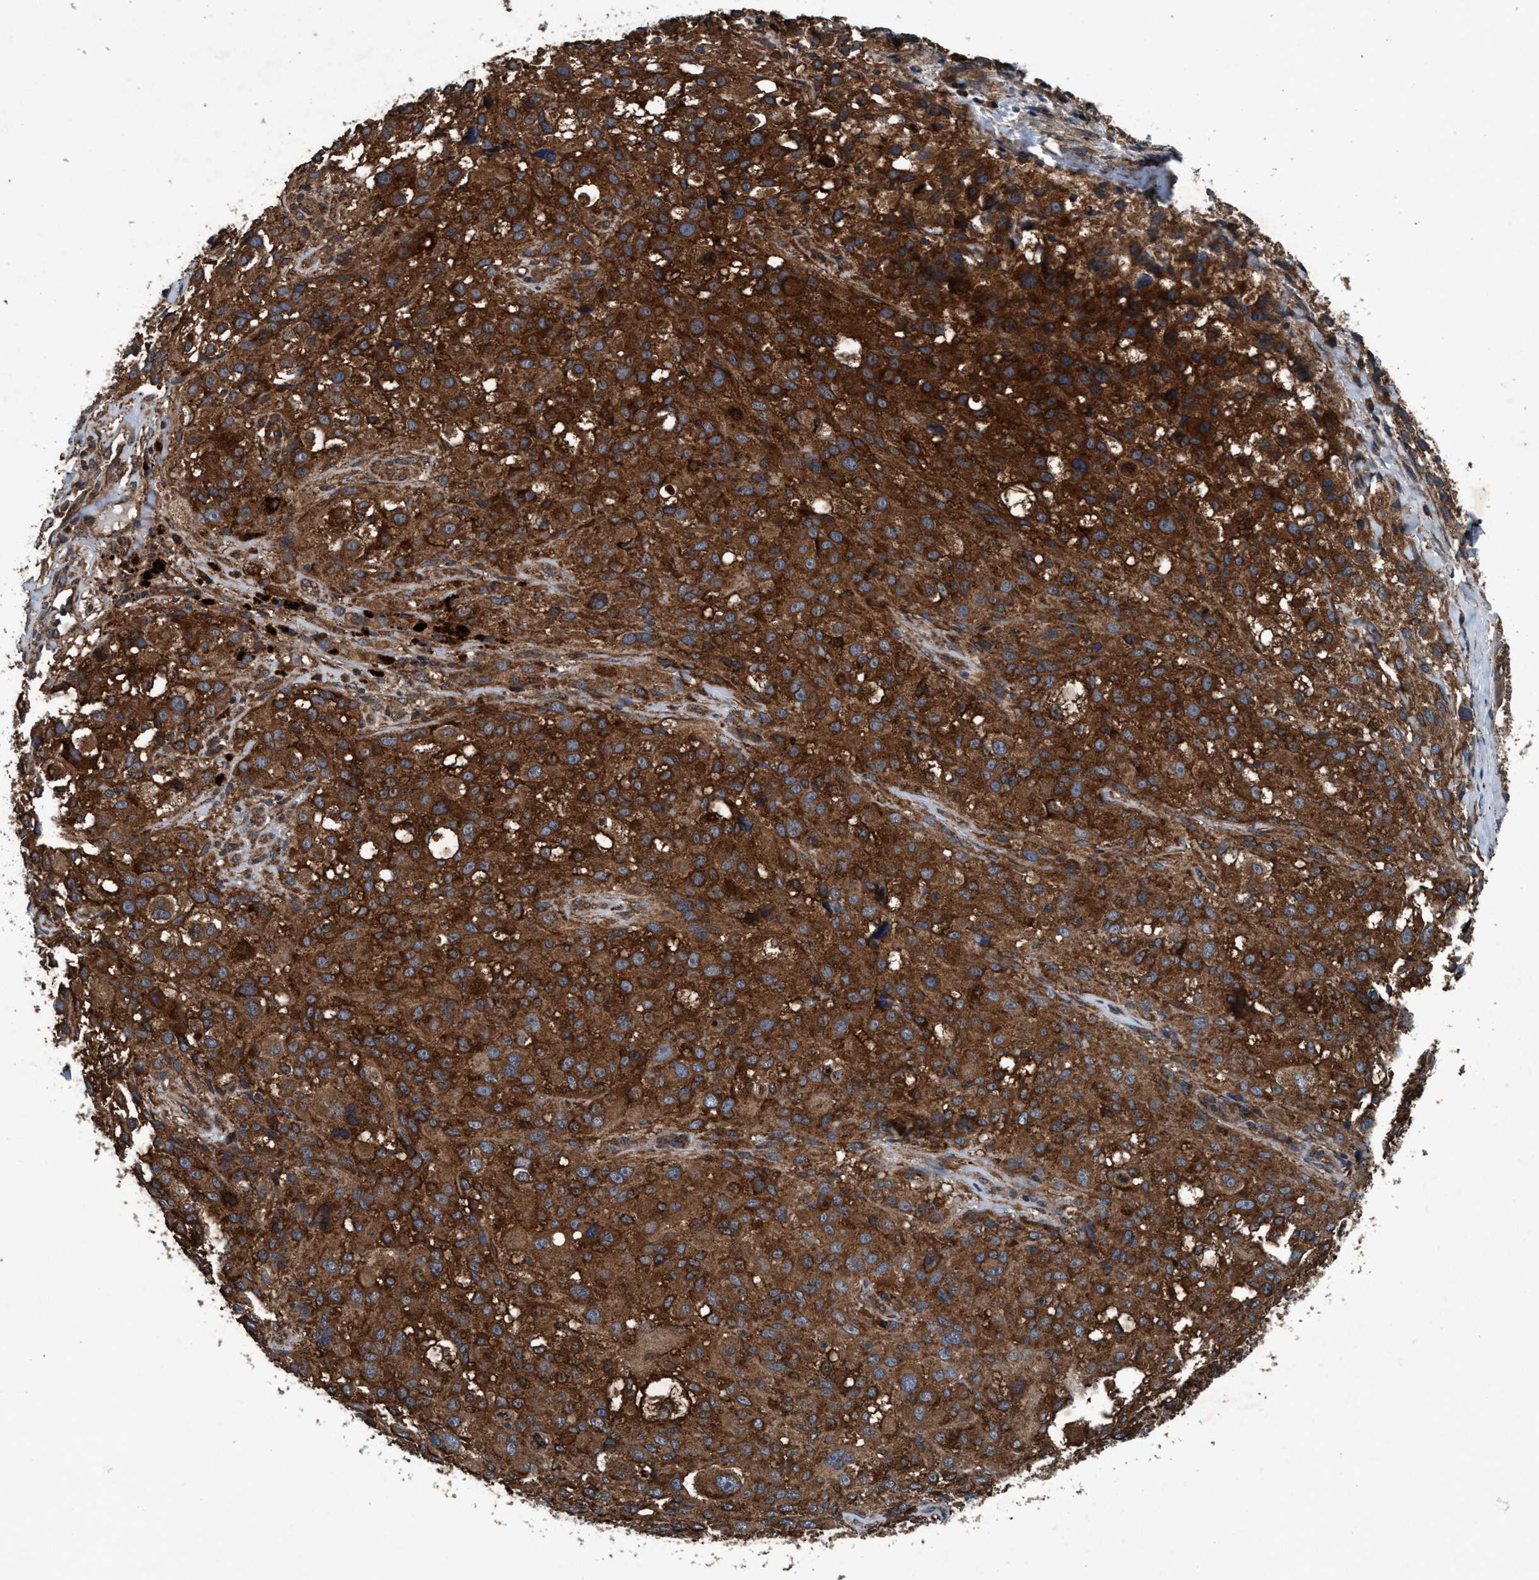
{"staining": {"intensity": "moderate", "quantity": ">75%", "location": "cytoplasmic/membranous"}, "tissue": "melanoma", "cell_type": "Tumor cells", "image_type": "cancer", "snomed": [{"axis": "morphology", "description": "Necrosis, NOS"}, {"axis": "morphology", "description": "Malignant melanoma, NOS"}, {"axis": "topography", "description": "Skin"}], "caption": "IHC photomicrograph of human malignant melanoma stained for a protein (brown), which reveals medium levels of moderate cytoplasmic/membranous positivity in about >75% of tumor cells.", "gene": "AKT1S1", "patient": {"sex": "female", "age": 87}}